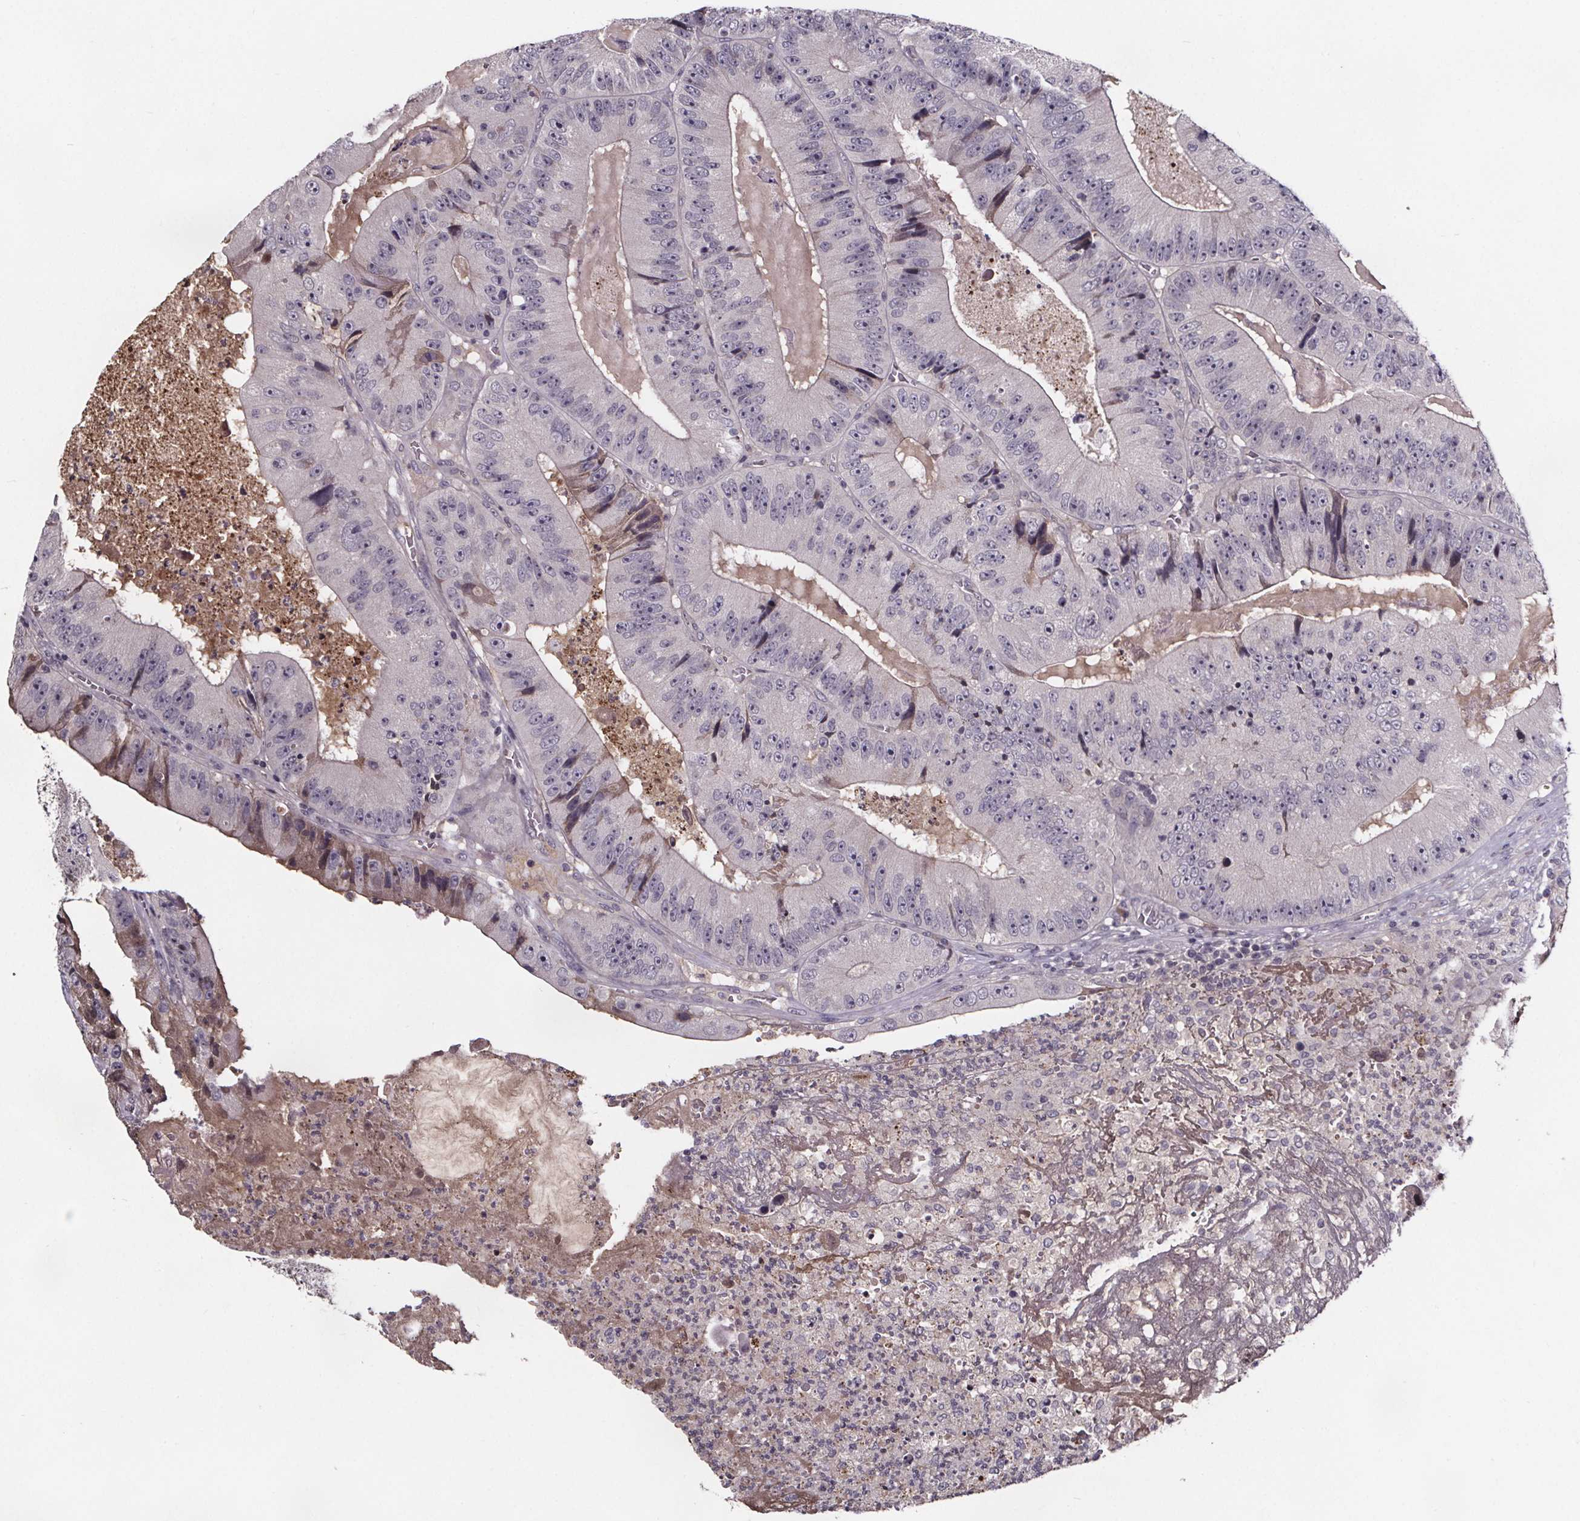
{"staining": {"intensity": "negative", "quantity": "none", "location": "none"}, "tissue": "colorectal cancer", "cell_type": "Tumor cells", "image_type": "cancer", "snomed": [{"axis": "morphology", "description": "Adenocarcinoma, NOS"}, {"axis": "topography", "description": "Colon"}], "caption": "Colorectal cancer (adenocarcinoma) was stained to show a protein in brown. There is no significant staining in tumor cells.", "gene": "NPHP4", "patient": {"sex": "female", "age": 86}}